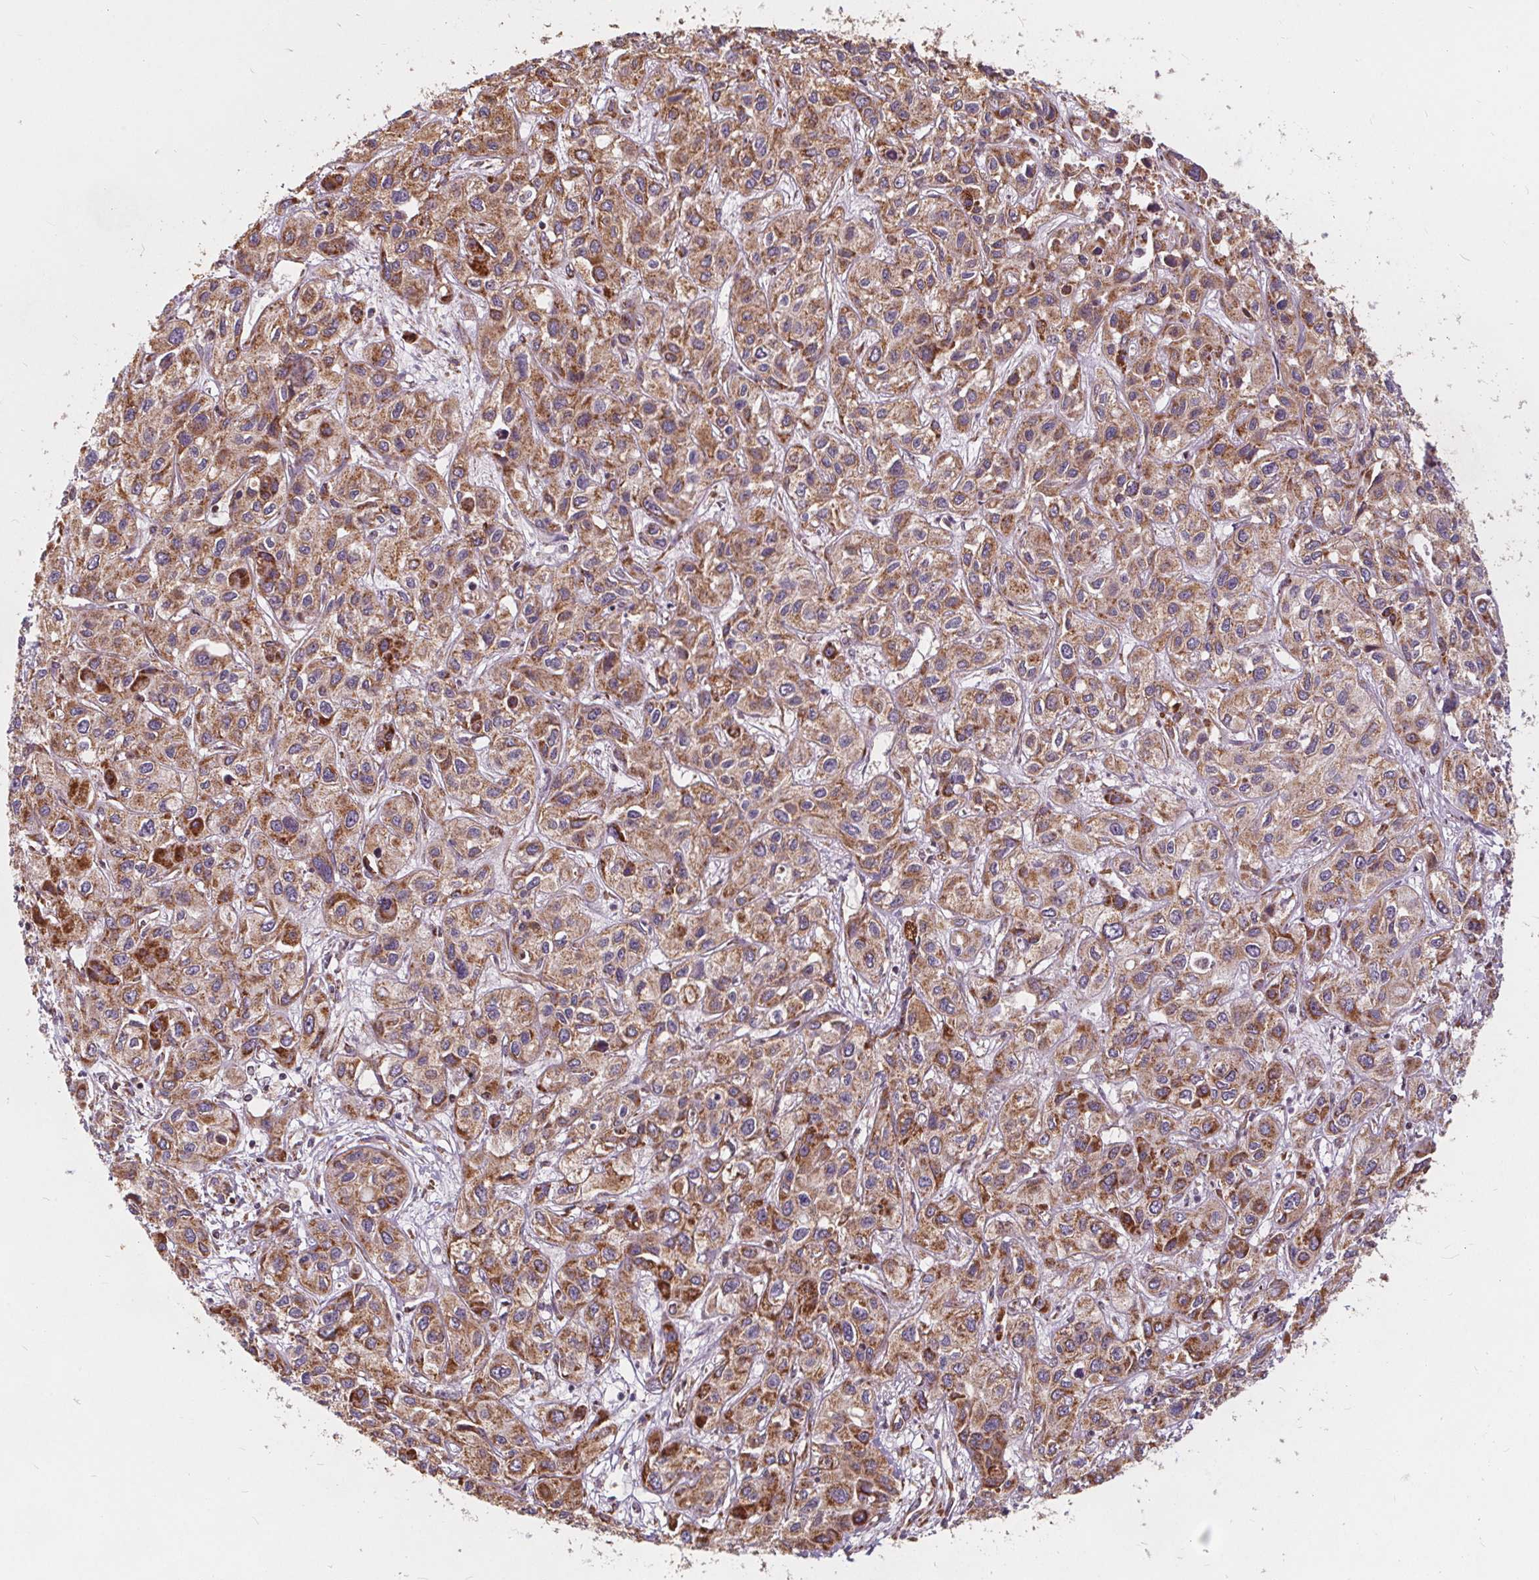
{"staining": {"intensity": "moderate", "quantity": ">75%", "location": "cytoplasmic/membranous"}, "tissue": "liver cancer", "cell_type": "Tumor cells", "image_type": "cancer", "snomed": [{"axis": "morphology", "description": "Cholangiocarcinoma"}, {"axis": "topography", "description": "Liver"}], "caption": "Immunohistochemistry (IHC) of human liver cancer reveals medium levels of moderate cytoplasmic/membranous staining in approximately >75% of tumor cells.", "gene": "PLSCR3", "patient": {"sex": "female", "age": 66}}